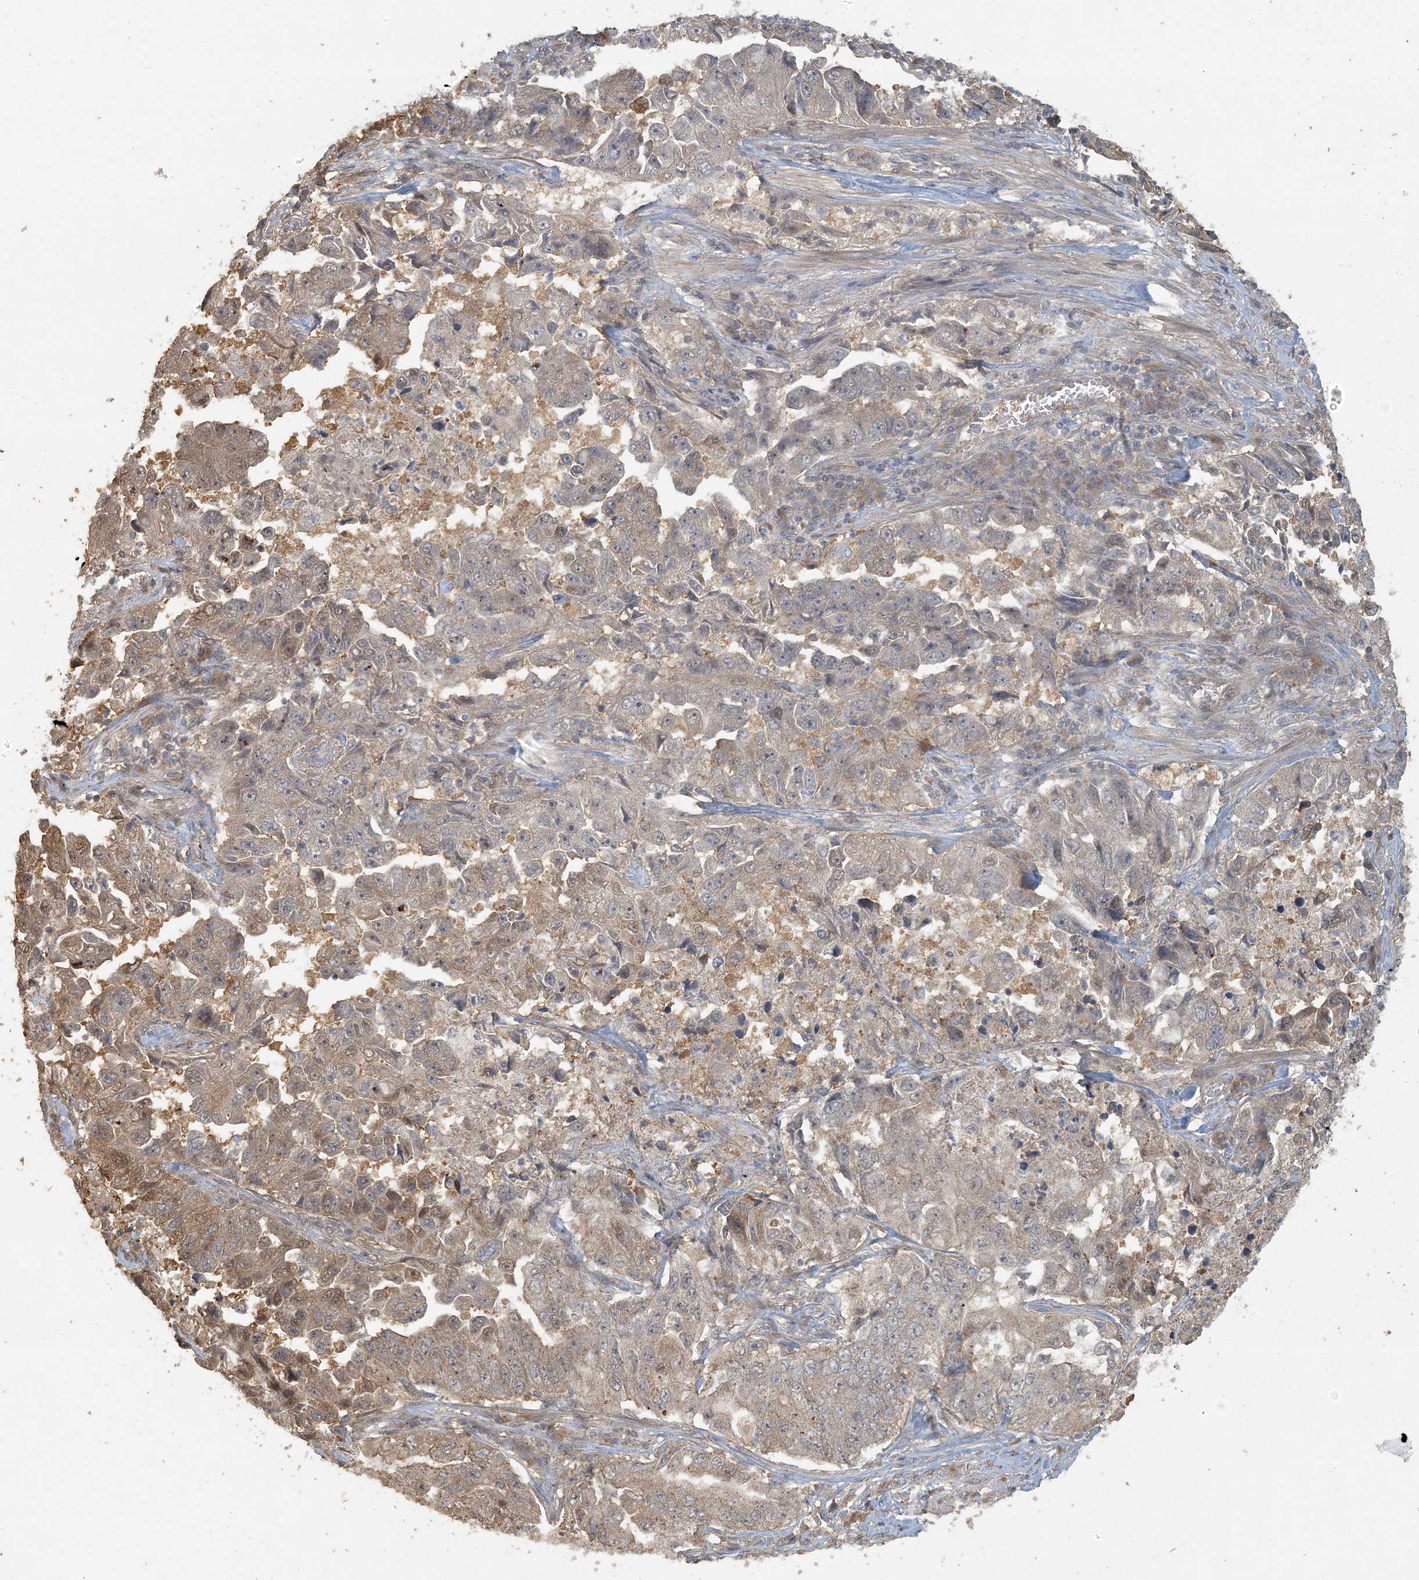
{"staining": {"intensity": "moderate", "quantity": "<25%", "location": "cytoplasmic/membranous"}, "tissue": "lung cancer", "cell_type": "Tumor cells", "image_type": "cancer", "snomed": [{"axis": "morphology", "description": "Adenocarcinoma, NOS"}, {"axis": "topography", "description": "Lung"}], "caption": "Immunohistochemical staining of human lung adenocarcinoma exhibits low levels of moderate cytoplasmic/membranous staining in about <25% of tumor cells.", "gene": "AK9", "patient": {"sex": "female", "age": 51}}